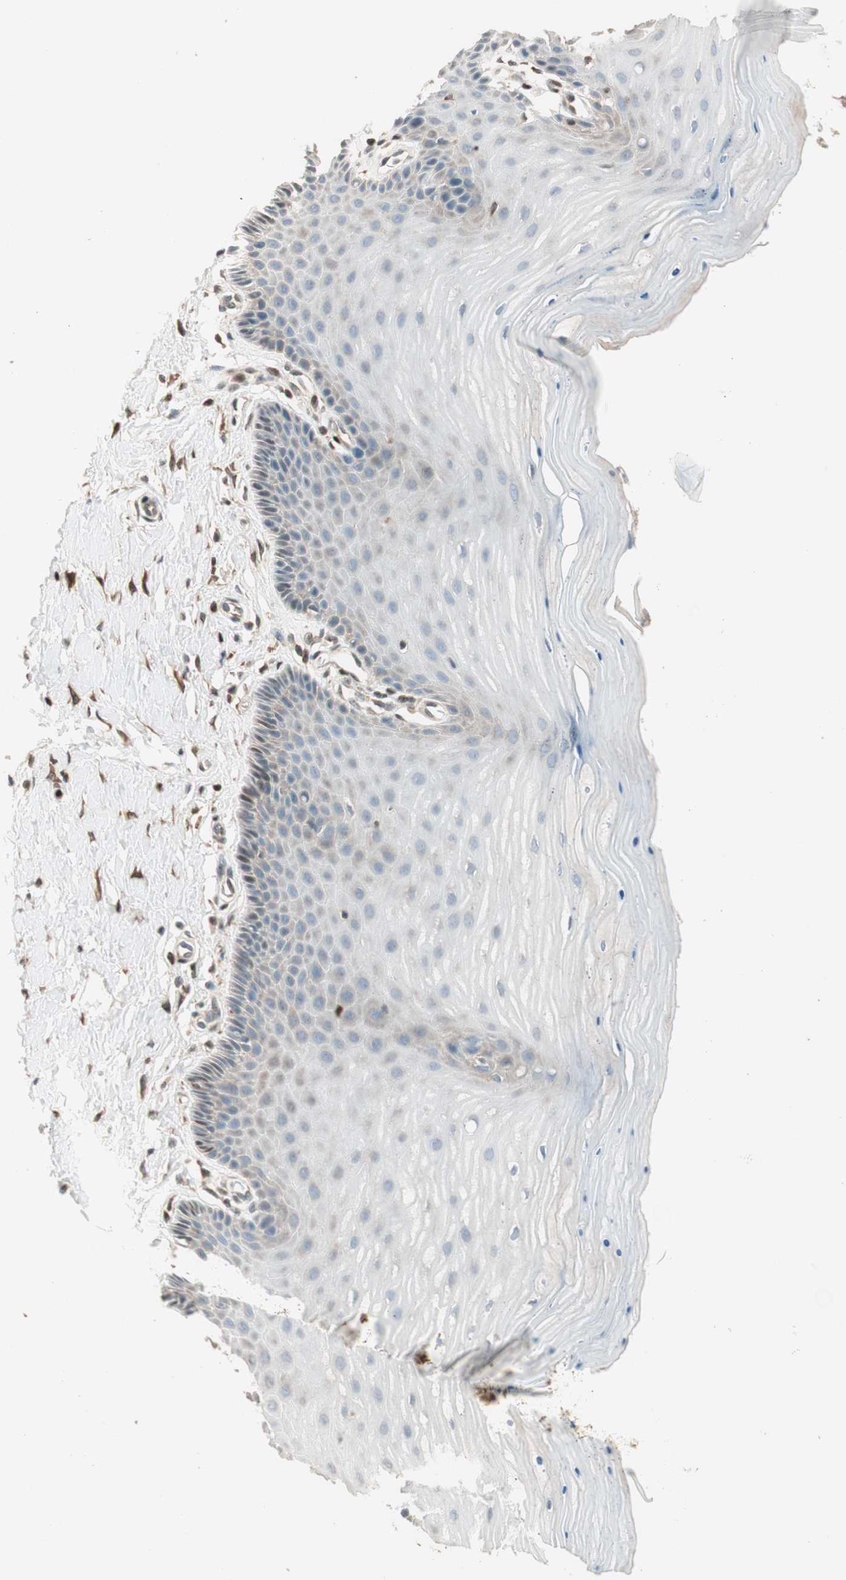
{"staining": {"intensity": "moderate", "quantity": ">75%", "location": "cytoplasmic/membranous,nuclear"}, "tissue": "cervix", "cell_type": "Glandular cells", "image_type": "normal", "snomed": [{"axis": "morphology", "description": "Normal tissue, NOS"}, {"axis": "topography", "description": "Cervix"}], "caption": "The immunohistochemical stain labels moderate cytoplasmic/membranous,nuclear expression in glandular cells of benign cervix.", "gene": "BIN1", "patient": {"sex": "female", "age": 55}}